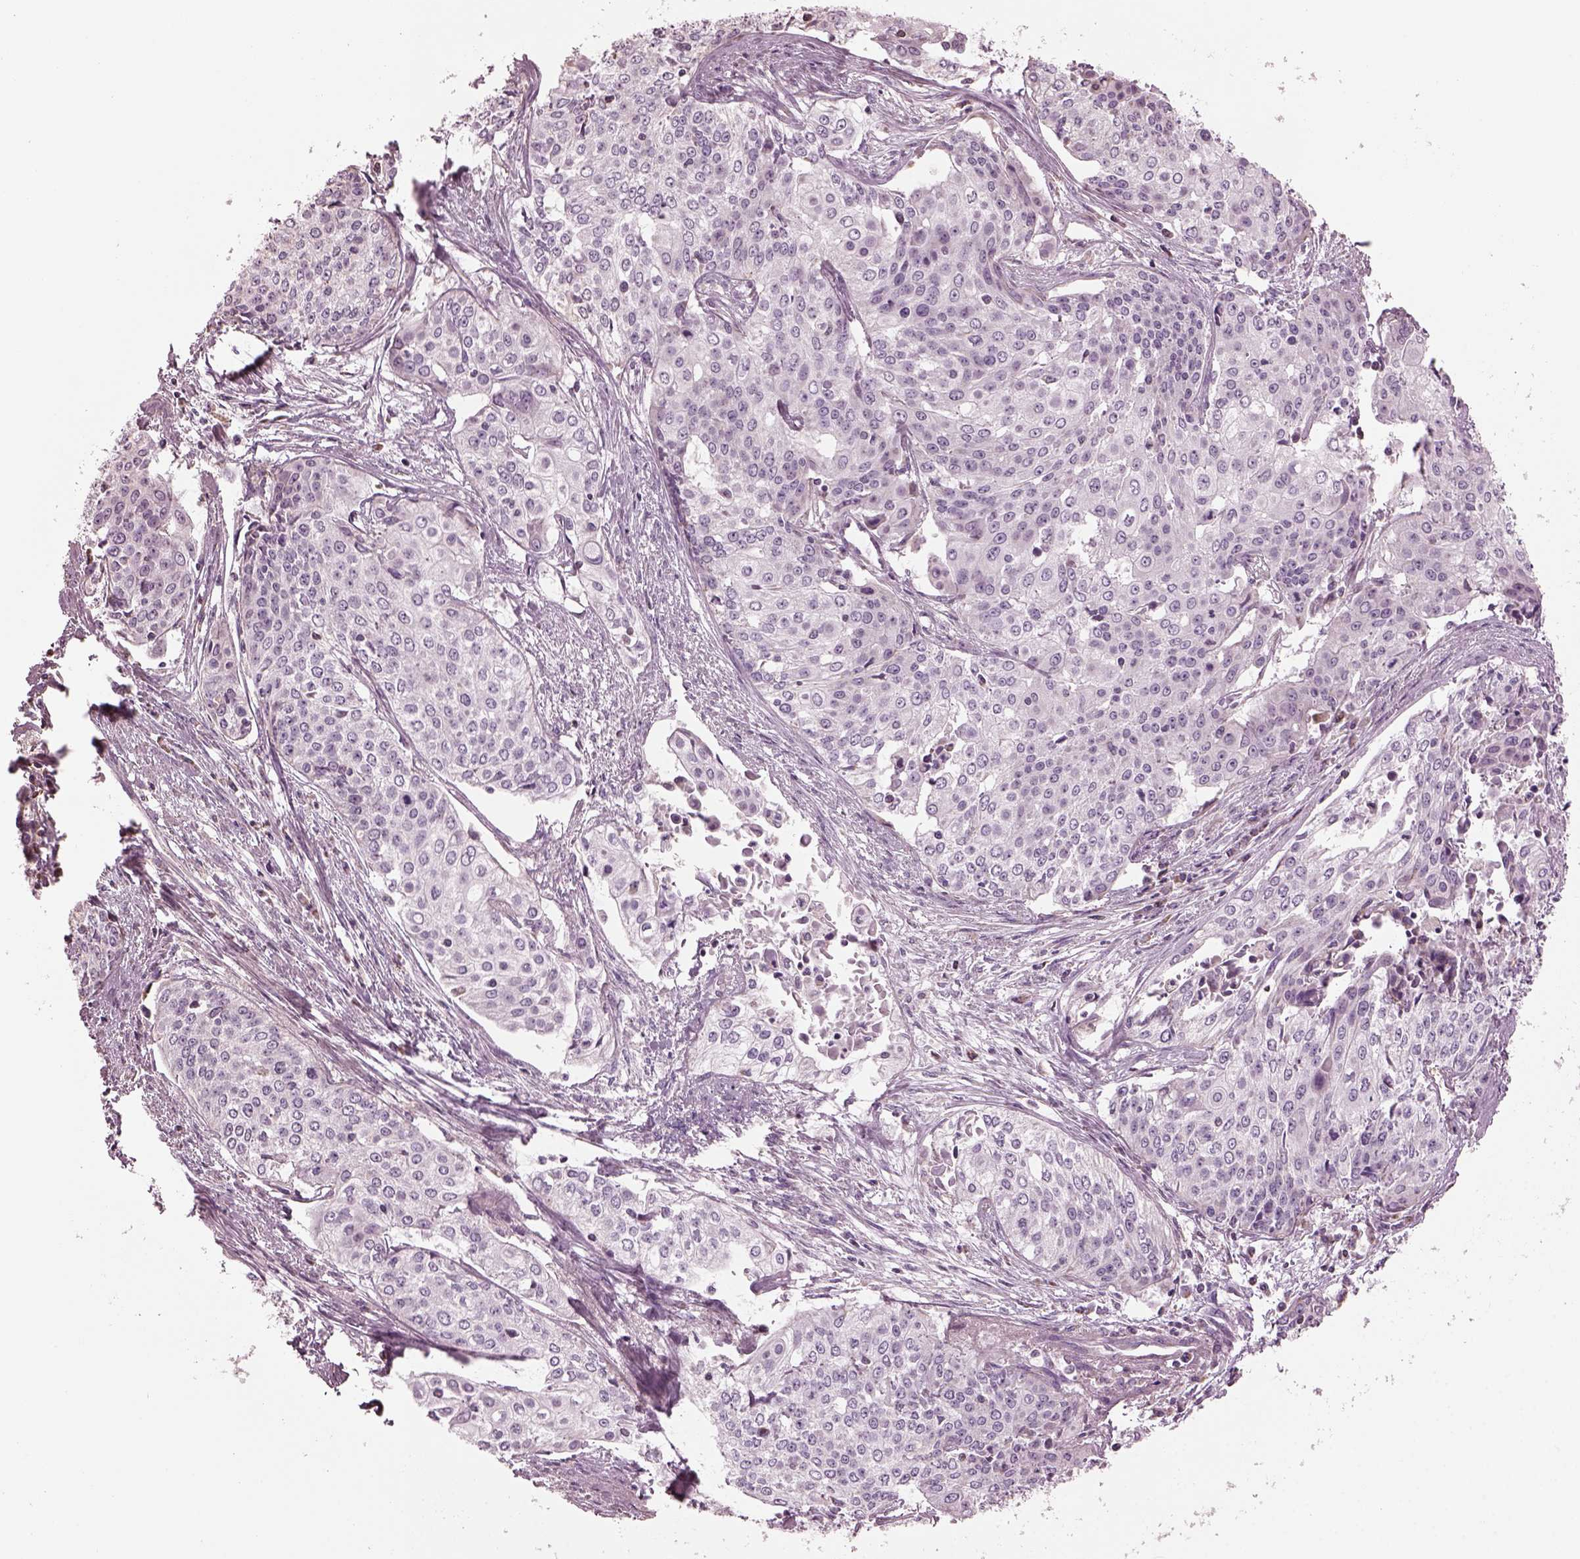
{"staining": {"intensity": "negative", "quantity": "none", "location": "none"}, "tissue": "cervical cancer", "cell_type": "Tumor cells", "image_type": "cancer", "snomed": [{"axis": "morphology", "description": "Squamous cell carcinoma, NOS"}, {"axis": "topography", "description": "Cervix"}], "caption": "DAB immunohistochemical staining of human cervical squamous cell carcinoma exhibits no significant staining in tumor cells.", "gene": "SPATA7", "patient": {"sex": "female", "age": 39}}